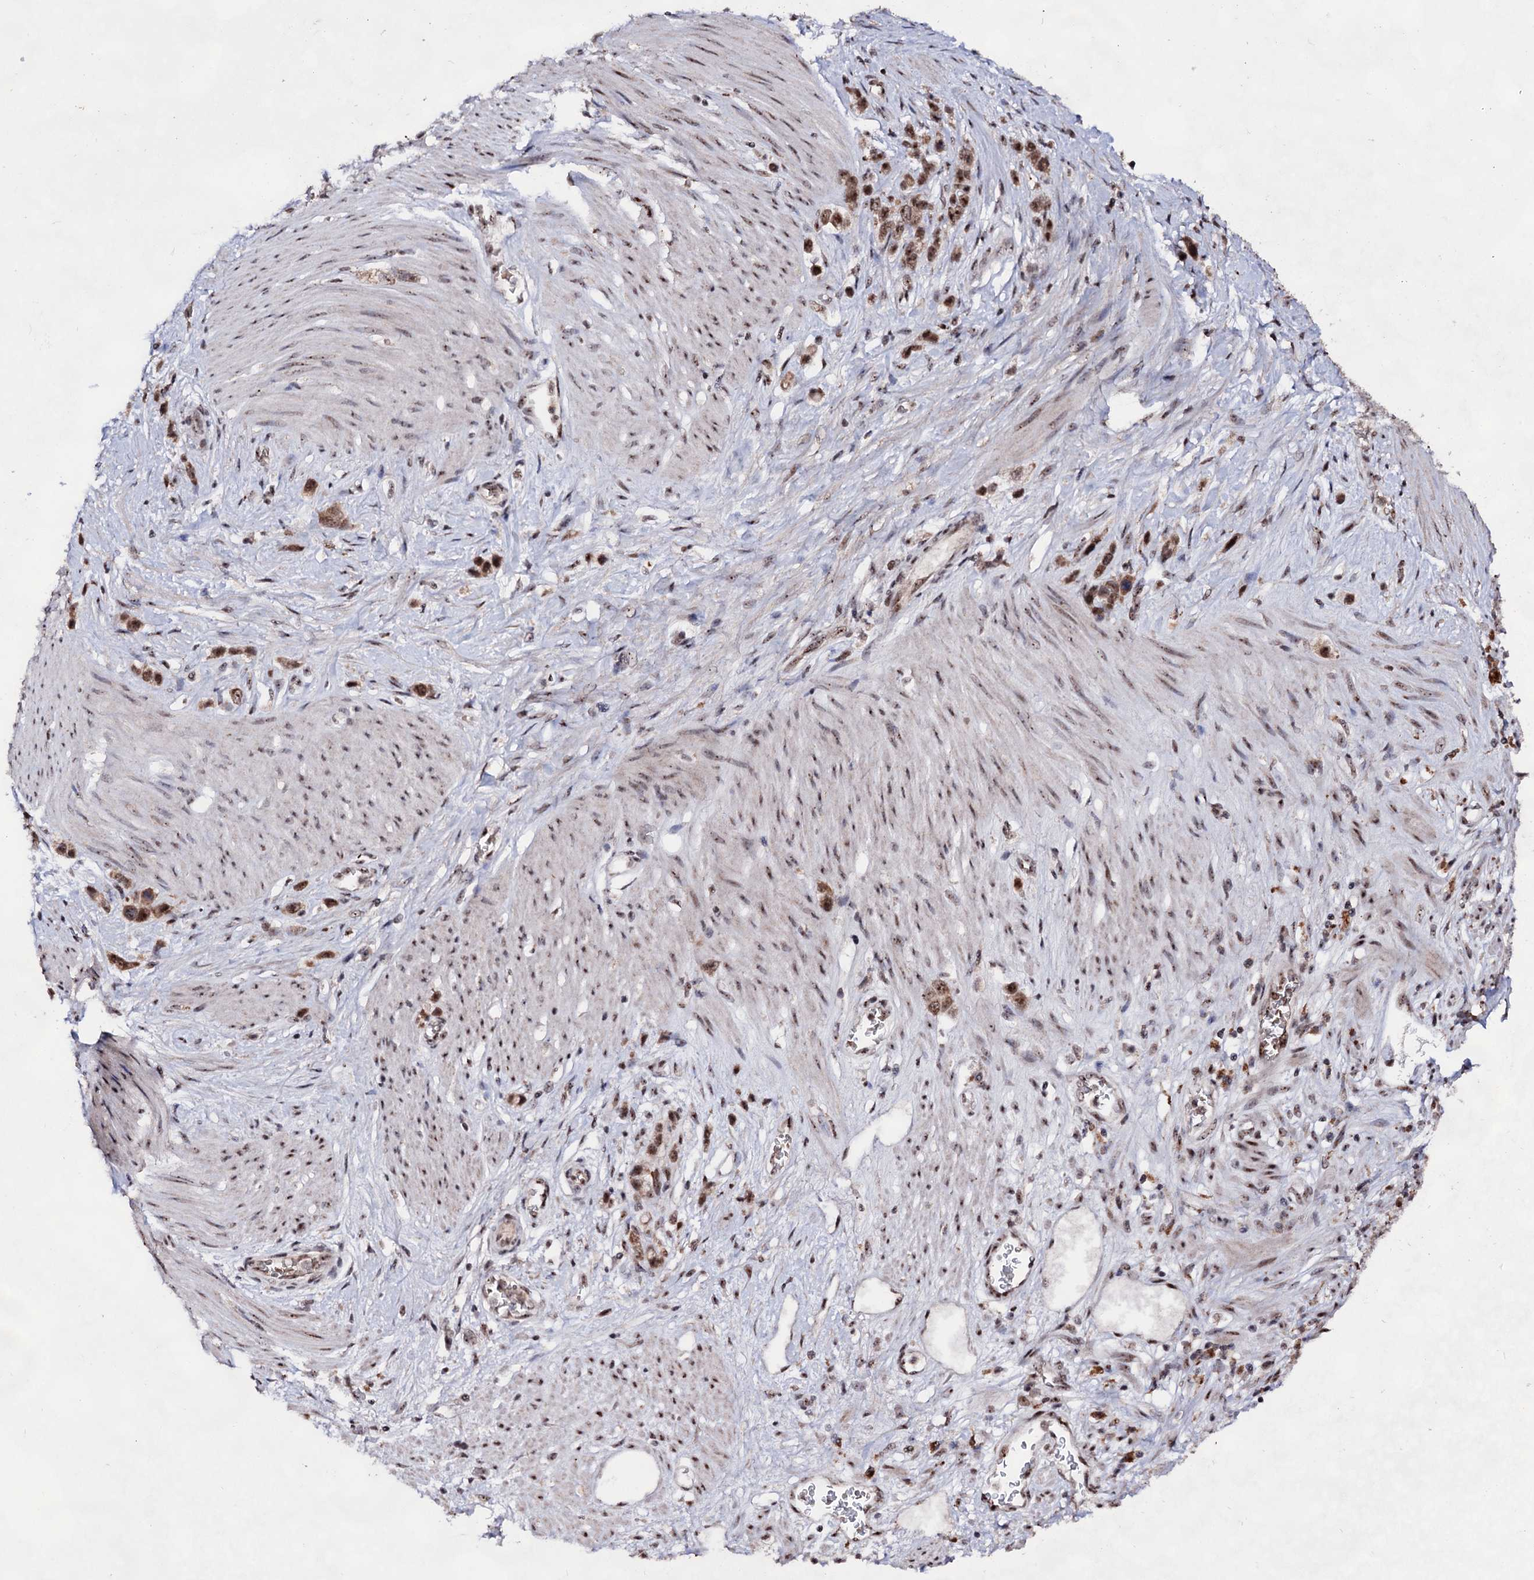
{"staining": {"intensity": "strong", "quantity": ">75%", "location": "nuclear"}, "tissue": "stomach cancer", "cell_type": "Tumor cells", "image_type": "cancer", "snomed": [{"axis": "morphology", "description": "Adenocarcinoma, NOS"}, {"axis": "morphology", "description": "Adenocarcinoma, High grade"}, {"axis": "topography", "description": "Stomach, upper"}, {"axis": "topography", "description": "Stomach, lower"}], "caption": "Protein analysis of stomach cancer (high-grade adenocarcinoma) tissue demonstrates strong nuclear expression in about >75% of tumor cells. (DAB = brown stain, brightfield microscopy at high magnification).", "gene": "EXOSC10", "patient": {"sex": "female", "age": 65}}